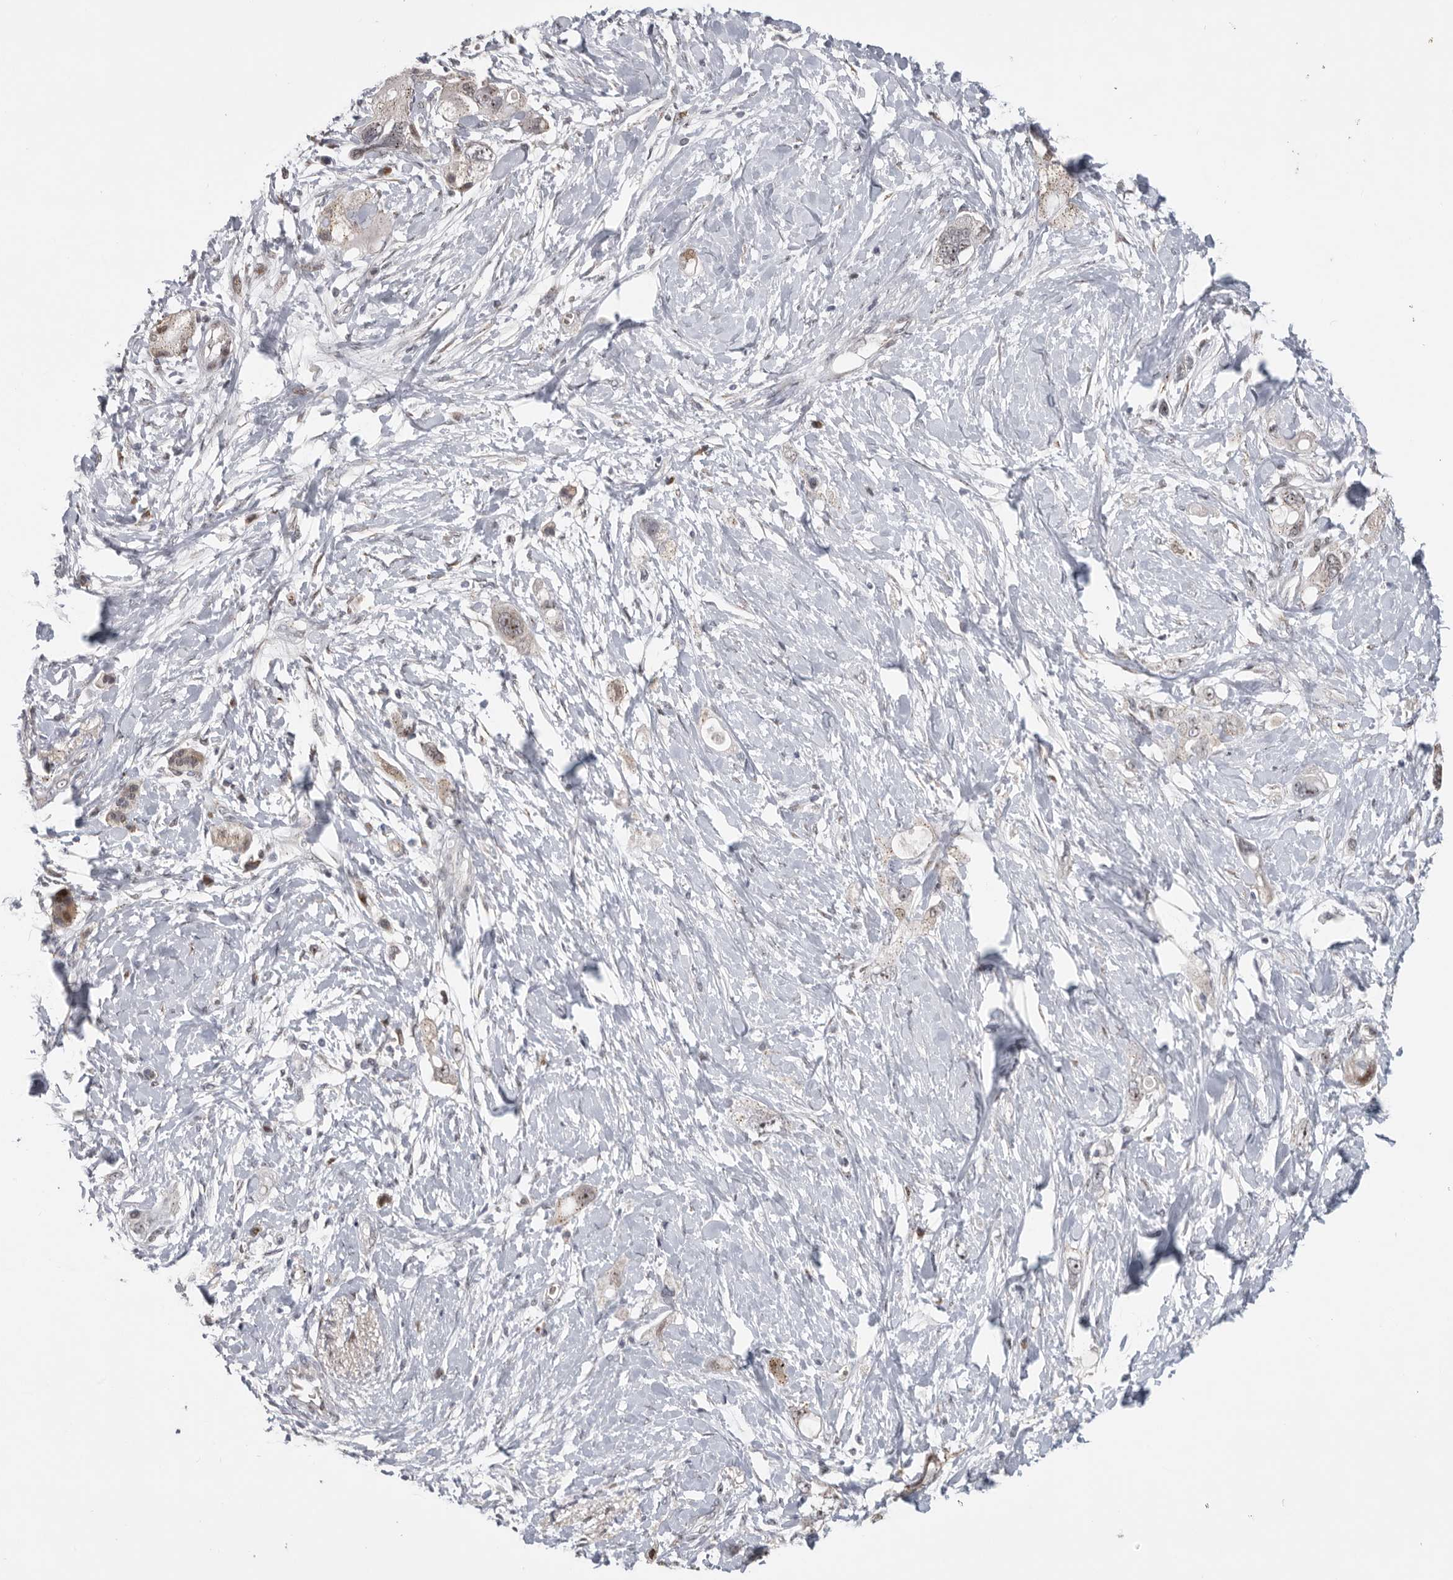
{"staining": {"intensity": "weak", "quantity": "25%-75%", "location": "nuclear"}, "tissue": "pancreatic cancer", "cell_type": "Tumor cells", "image_type": "cancer", "snomed": [{"axis": "morphology", "description": "Adenocarcinoma, NOS"}, {"axis": "topography", "description": "Pancreas"}], "caption": "Pancreatic cancer tissue reveals weak nuclear expression in about 25%-75% of tumor cells", "gene": "PCMTD1", "patient": {"sex": "female", "age": 56}}